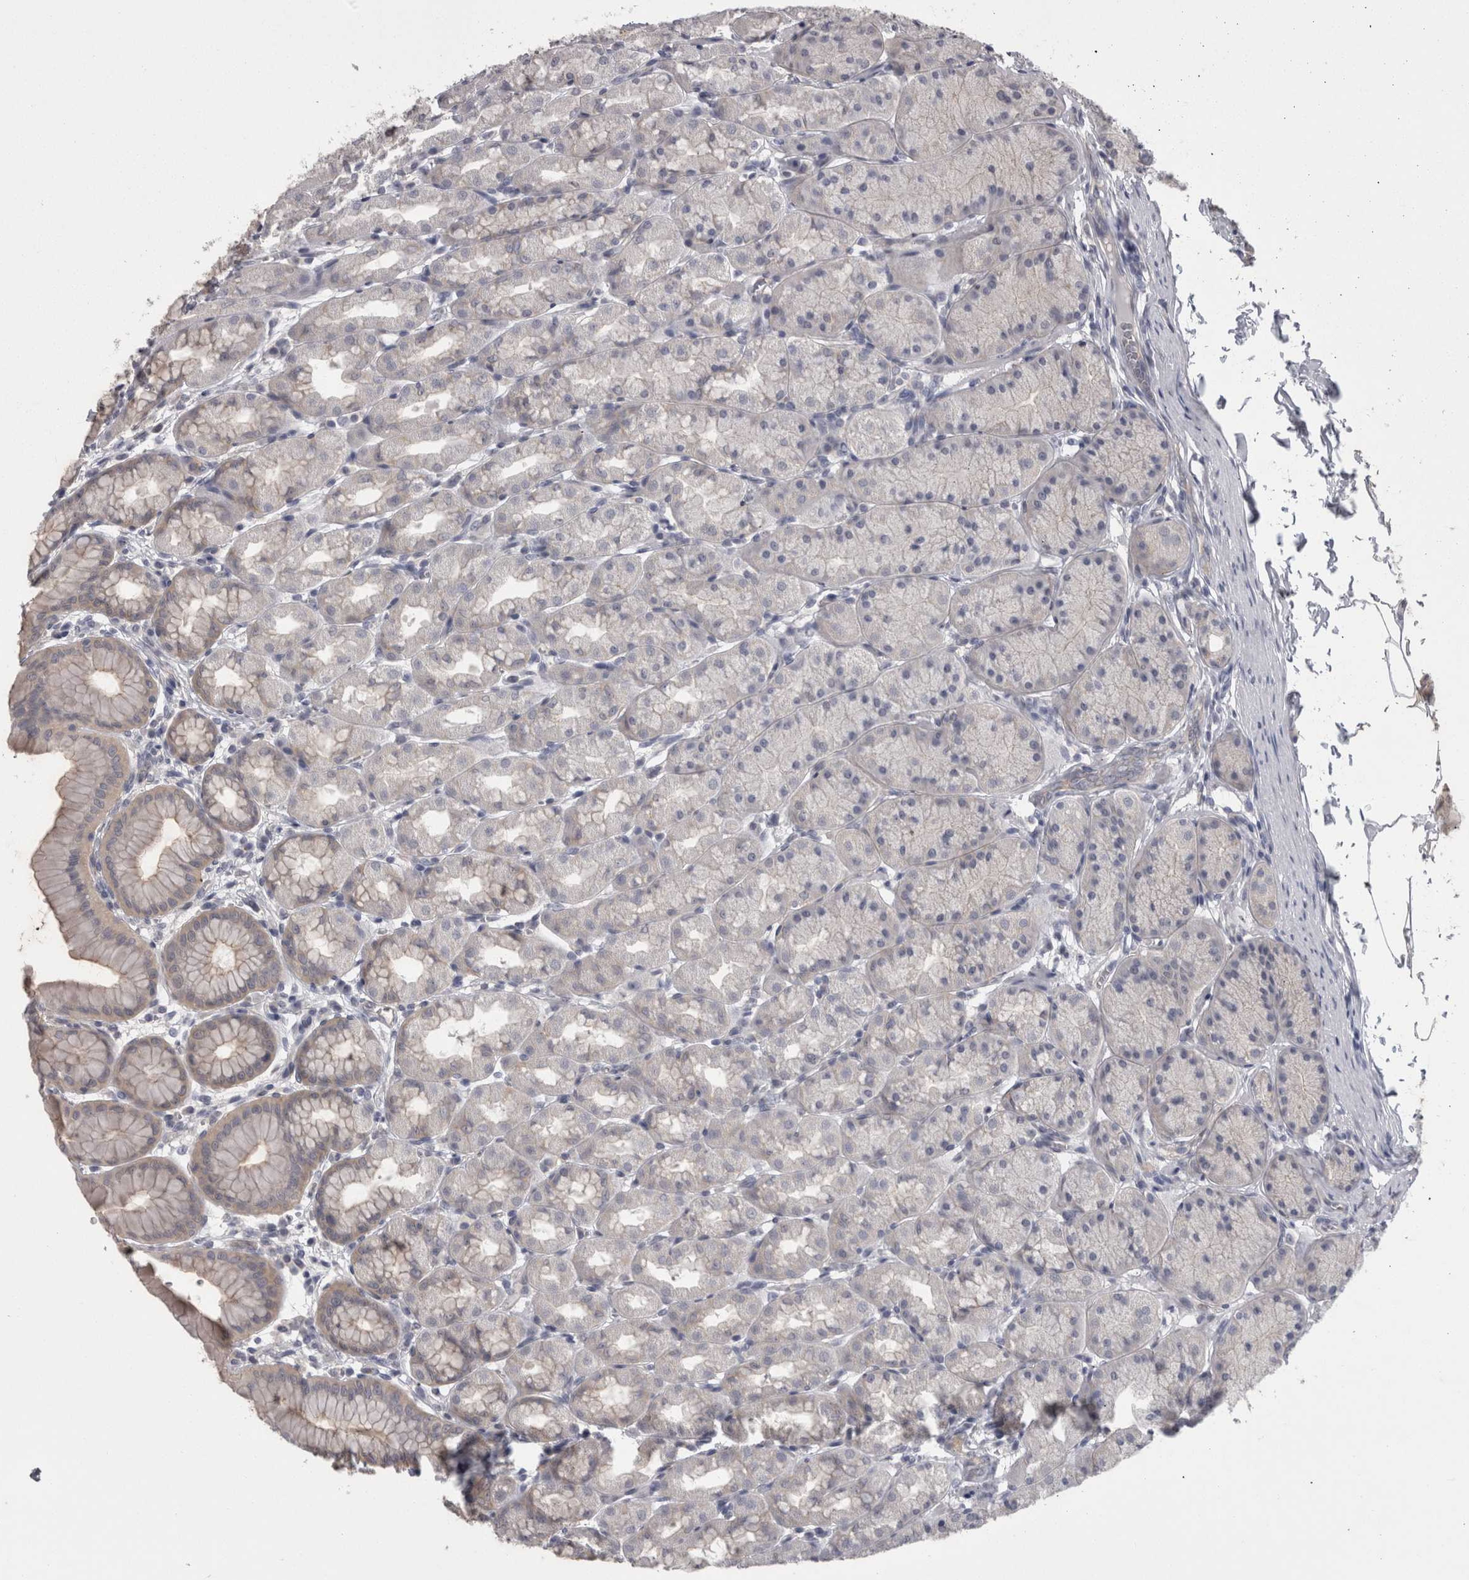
{"staining": {"intensity": "negative", "quantity": "none", "location": "none"}, "tissue": "stomach", "cell_type": "Glandular cells", "image_type": "normal", "snomed": [{"axis": "morphology", "description": "Normal tissue, NOS"}, {"axis": "topography", "description": "Stomach"}], "caption": "This is an immunohistochemistry histopathology image of normal stomach. There is no staining in glandular cells.", "gene": "LYZL6", "patient": {"sex": "male", "age": 42}}